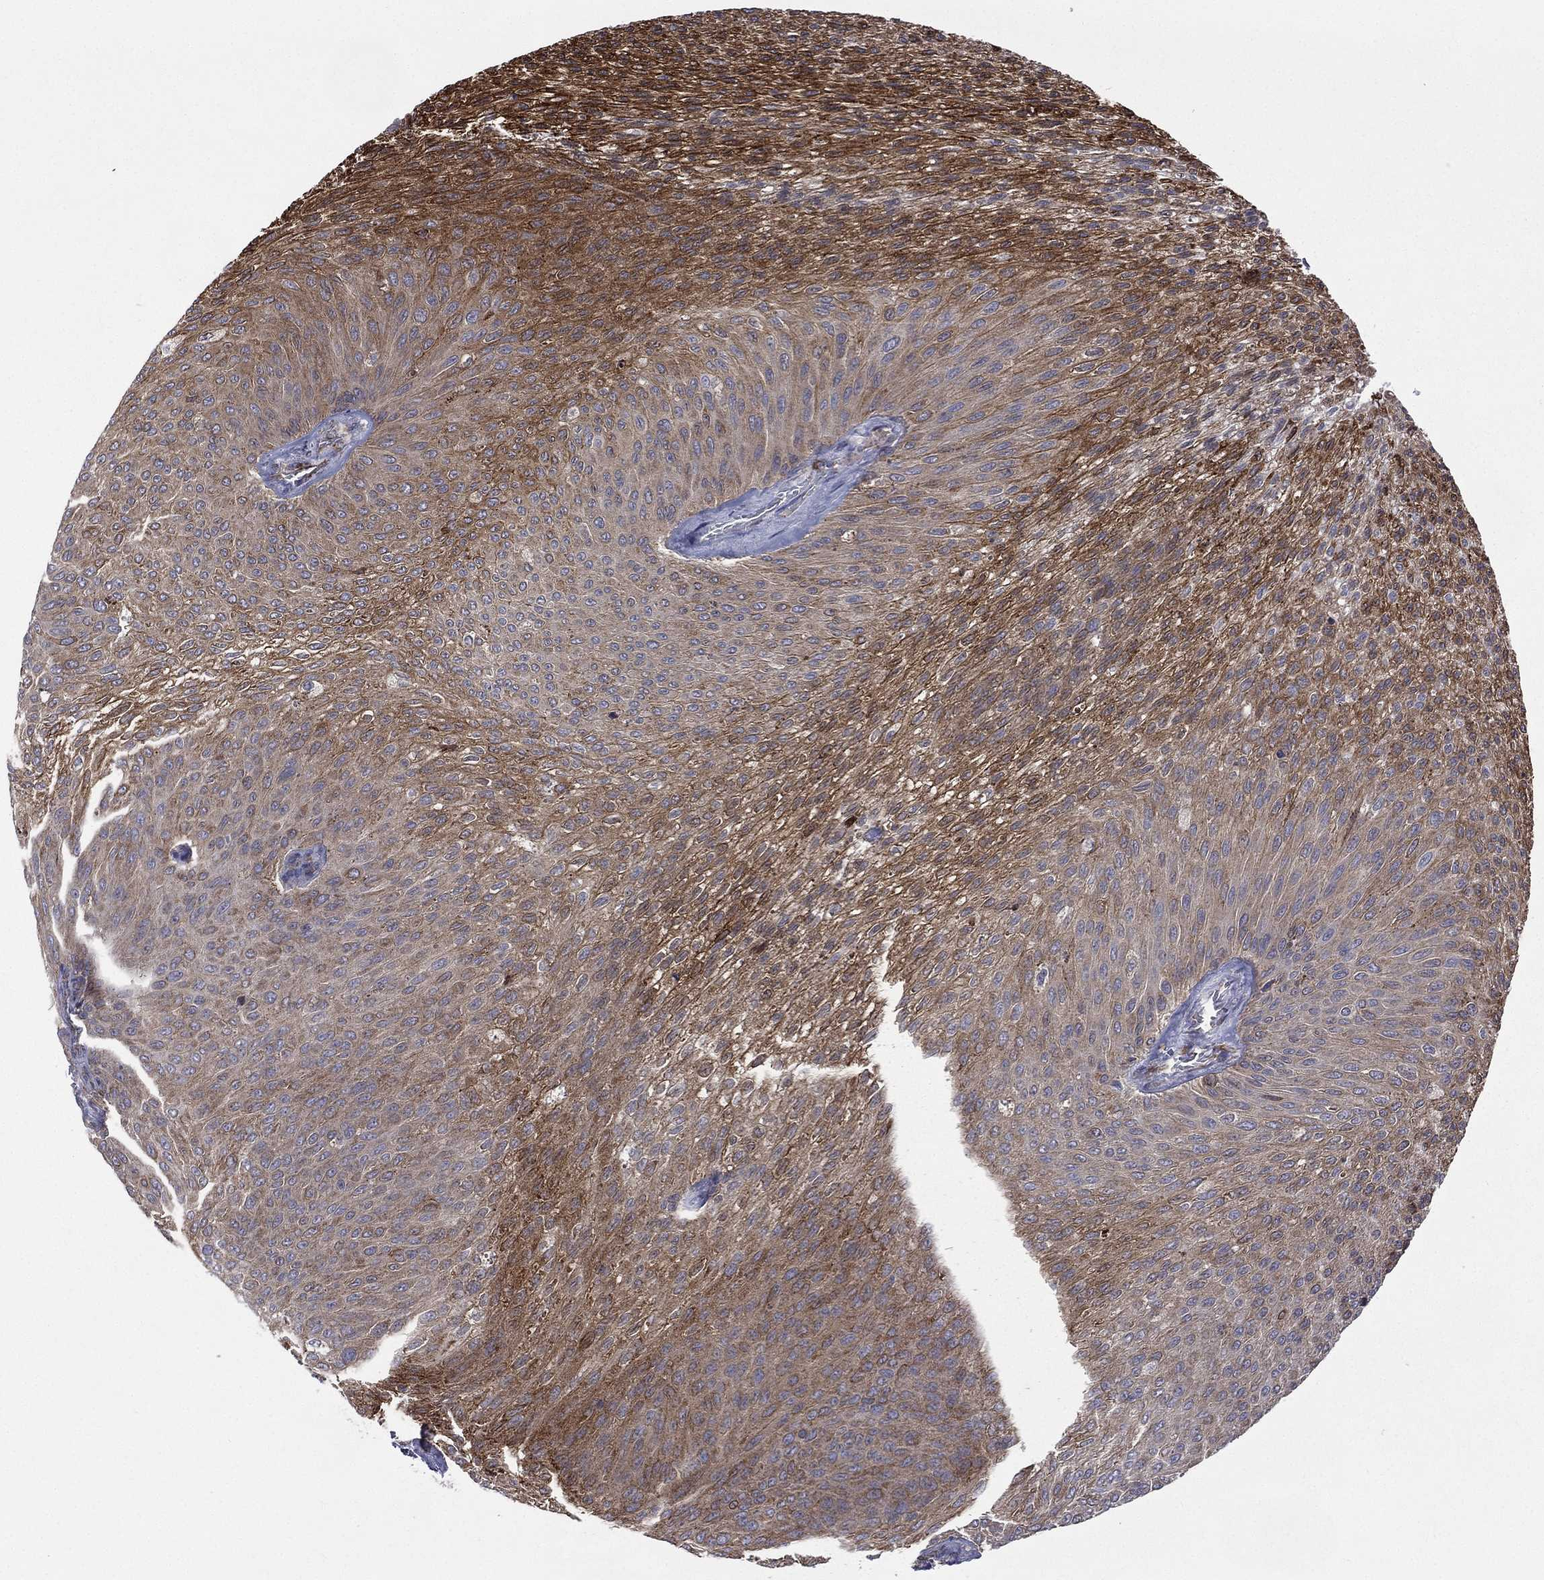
{"staining": {"intensity": "strong", "quantity": "25%-75%", "location": "cytoplasmic/membranous"}, "tissue": "urothelial cancer", "cell_type": "Tumor cells", "image_type": "cancer", "snomed": [{"axis": "morphology", "description": "Urothelial carcinoma, Low grade"}, {"axis": "topography", "description": "Ureter, NOS"}, {"axis": "topography", "description": "Urinary bladder"}], "caption": "Strong cytoplasmic/membranous protein positivity is identified in about 25%-75% of tumor cells in urothelial carcinoma (low-grade).", "gene": "C20orf96", "patient": {"sex": "male", "age": 78}}